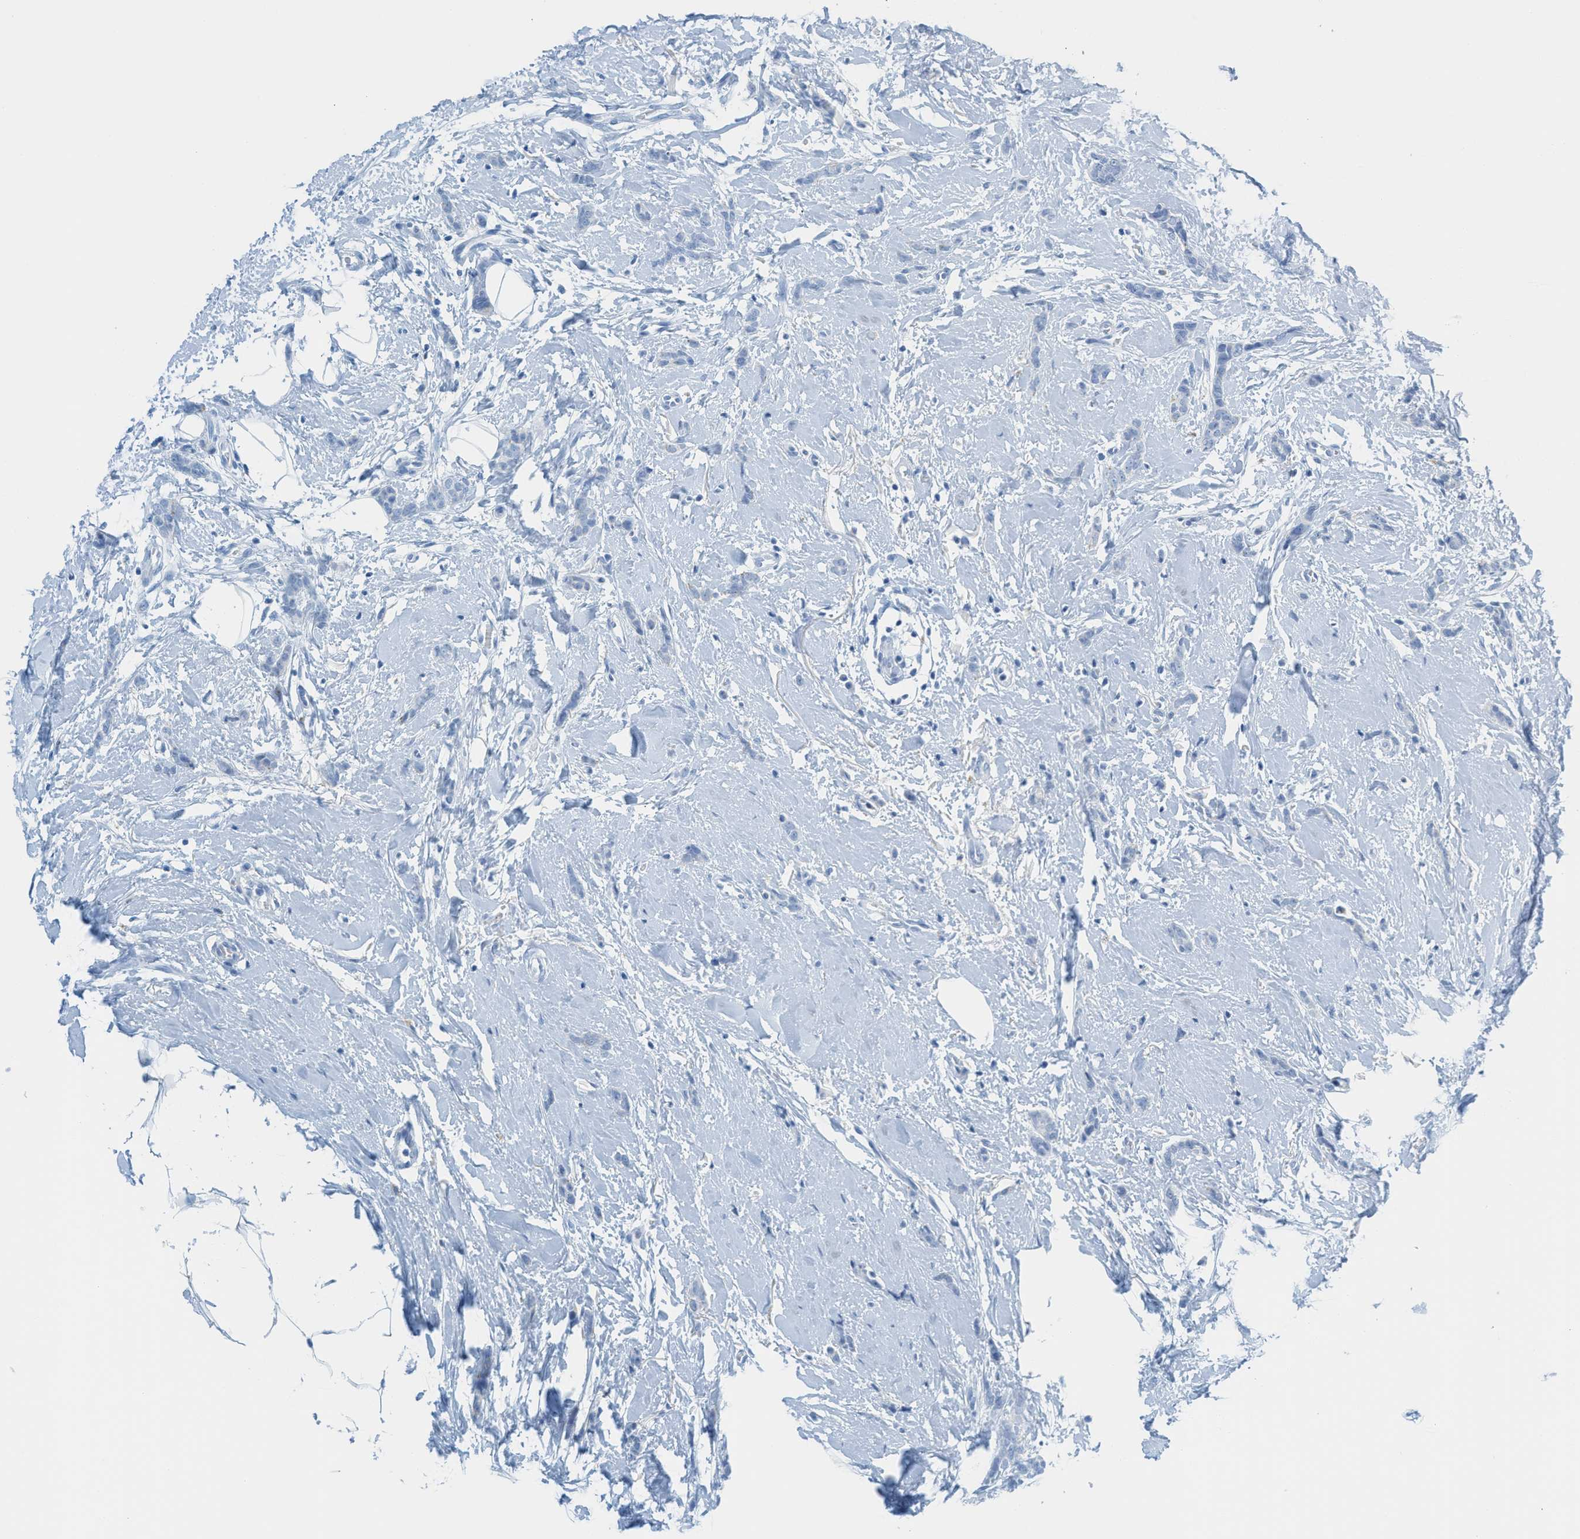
{"staining": {"intensity": "negative", "quantity": "none", "location": "none"}, "tissue": "breast cancer", "cell_type": "Tumor cells", "image_type": "cancer", "snomed": [{"axis": "morphology", "description": "Lobular carcinoma"}, {"axis": "topography", "description": "Skin"}, {"axis": "topography", "description": "Breast"}], "caption": "Tumor cells are negative for protein expression in human breast cancer (lobular carcinoma). (DAB (3,3'-diaminobenzidine) immunohistochemistry visualized using brightfield microscopy, high magnification).", "gene": "C21orf62", "patient": {"sex": "female", "age": 46}}